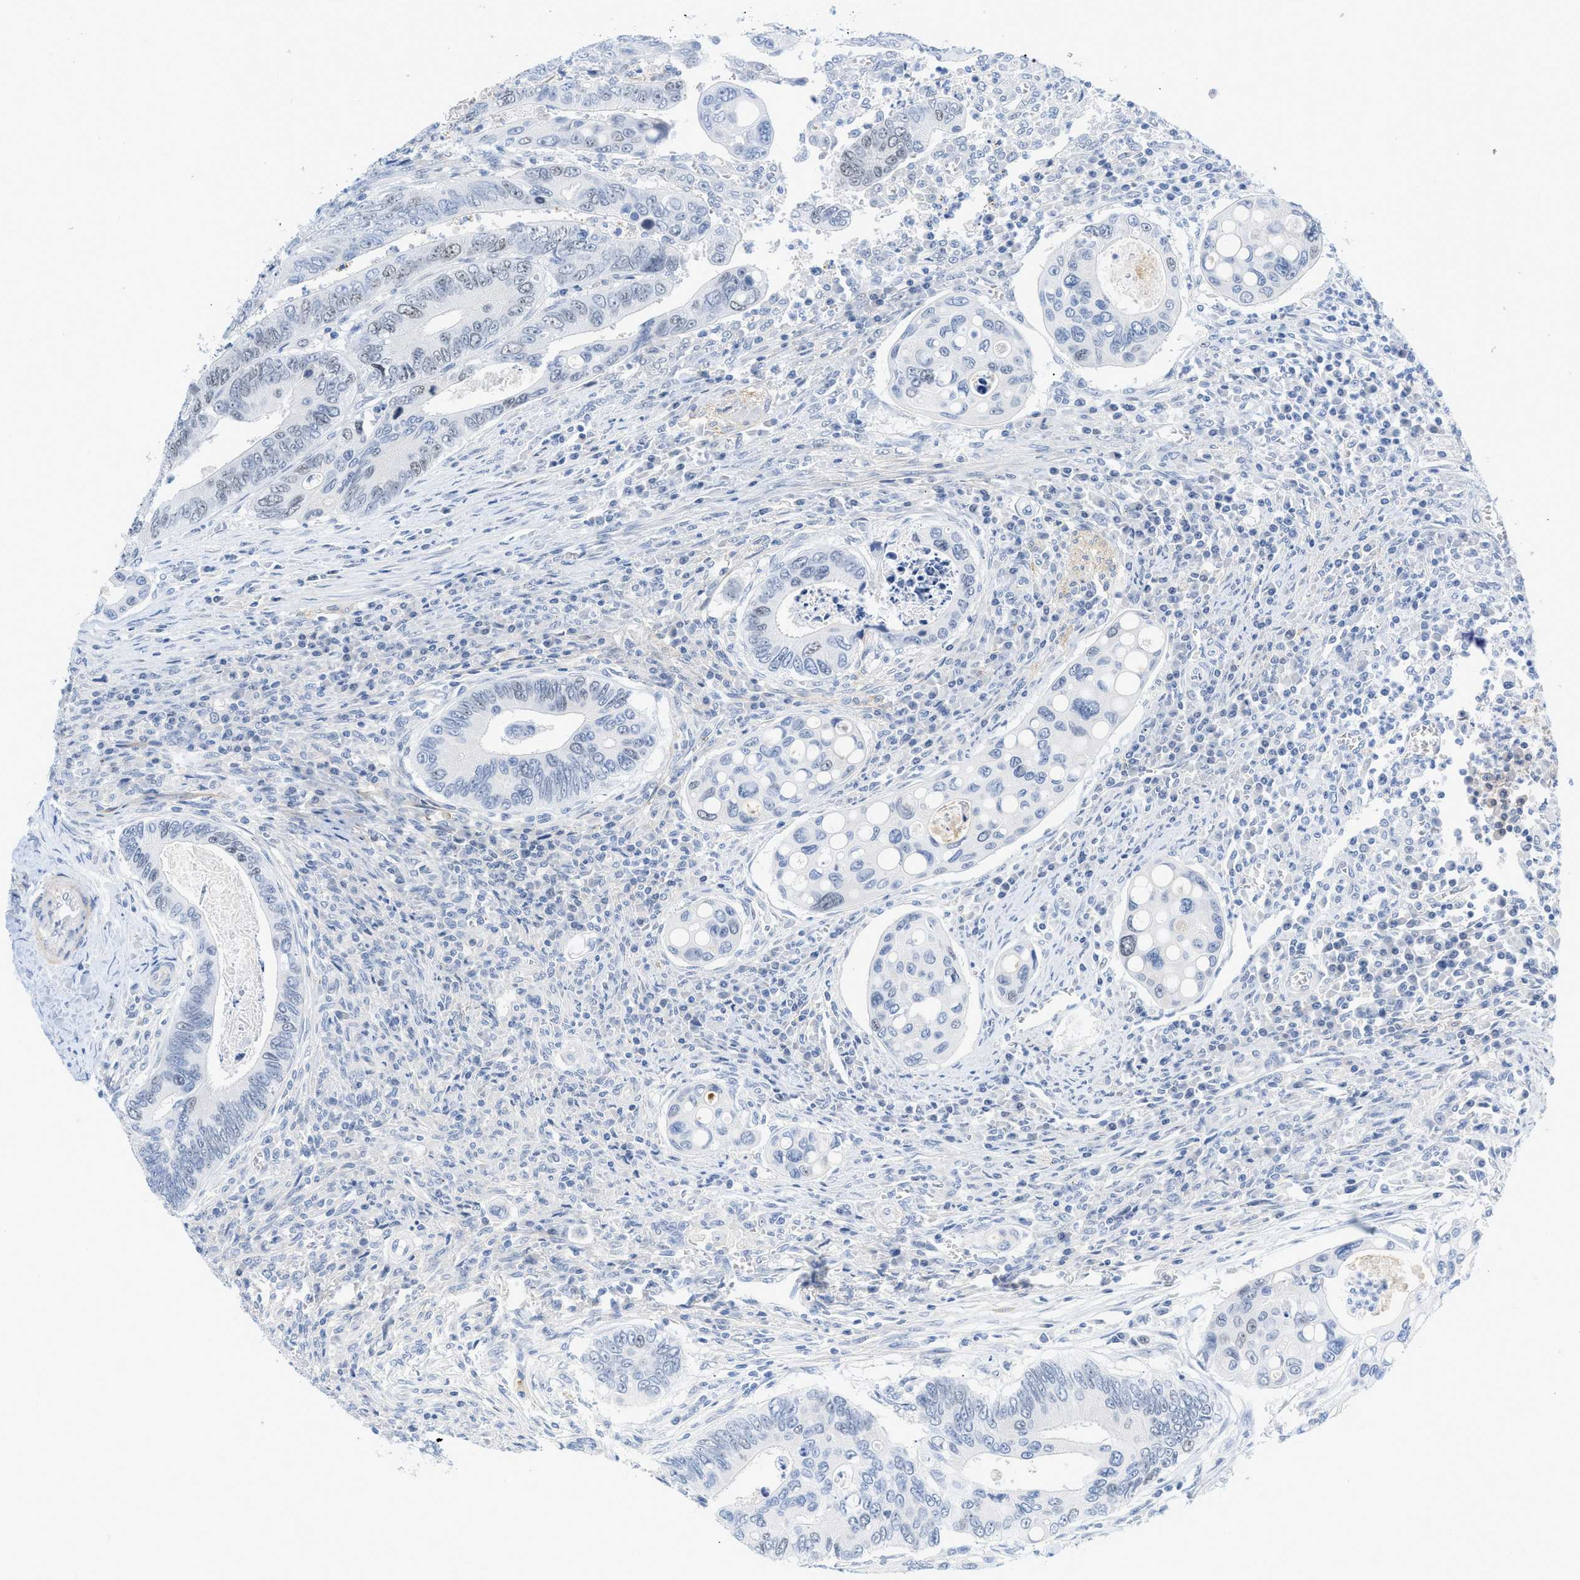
{"staining": {"intensity": "negative", "quantity": "none", "location": "none"}, "tissue": "colorectal cancer", "cell_type": "Tumor cells", "image_type": "cancer", "snomed": [{"axis": "morphology", "description": "Inflammation, NOS"}, {"axis": "morphology", "description": "Adenocarcinoma, NOS"}, {"axis": "topography", "description": "Colon"}], "caption": "Immunohistochemical staining of adenocarcinoma (colorectal) displays no significant expression in tumor cells.", "gene": "HLTF", "patient": {"sex": "male", "age": 72}}